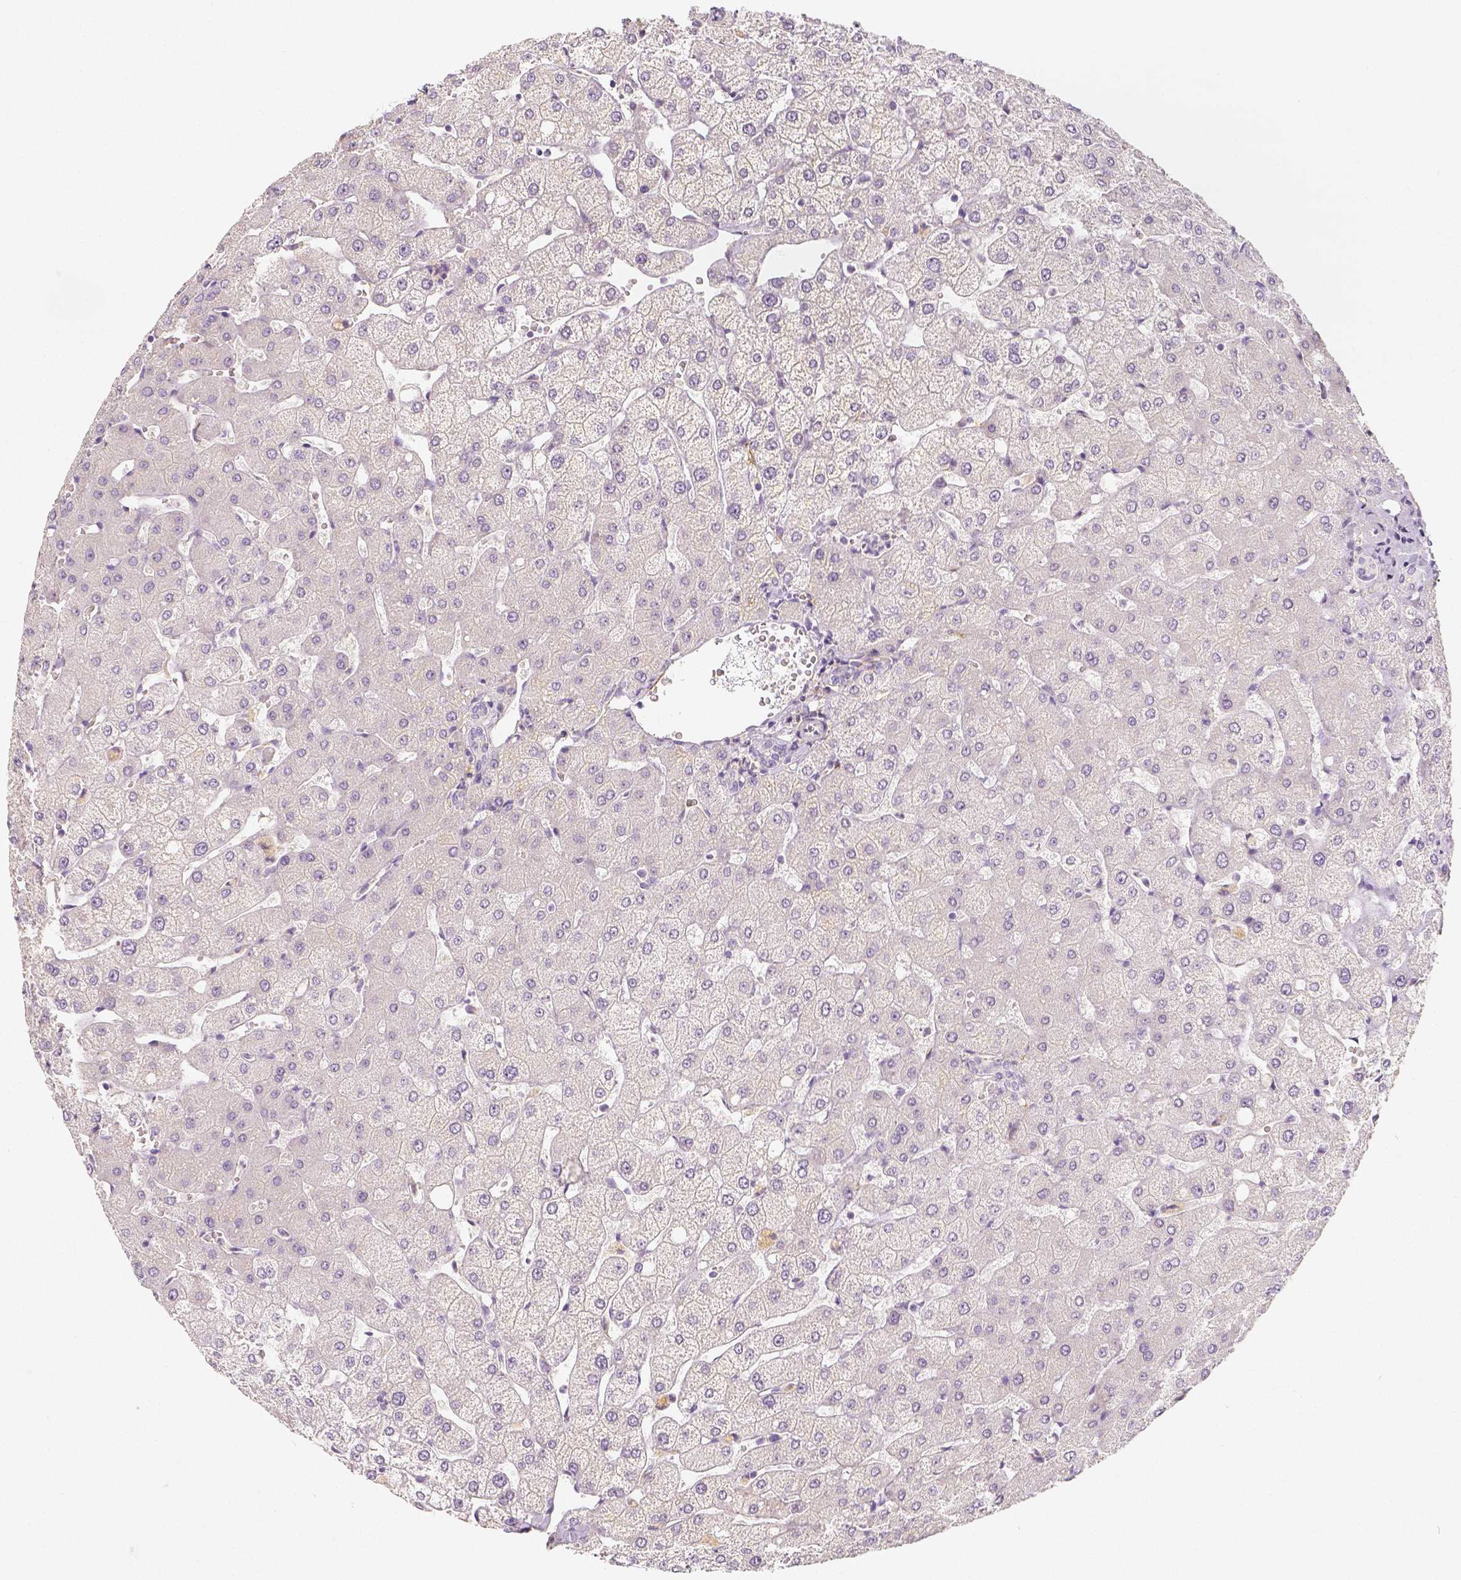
{"staining": {"intensity": "negative", "quantity": "none", "location": "none"}, "tissue": "liver", "cell_type": "Cholangiocytes", "image_type": "normal", "snomed": [{"axis": "morphology", "description": "Normal tissue, NOS"}, {"axis": "topography", "description": "Liver"}], "caption": "There is no significant expression in cholangiocytes of liver. Nuclei are stained in blue.", "gene": "THY1", "patient": {"sex": "female", "age": 54}}